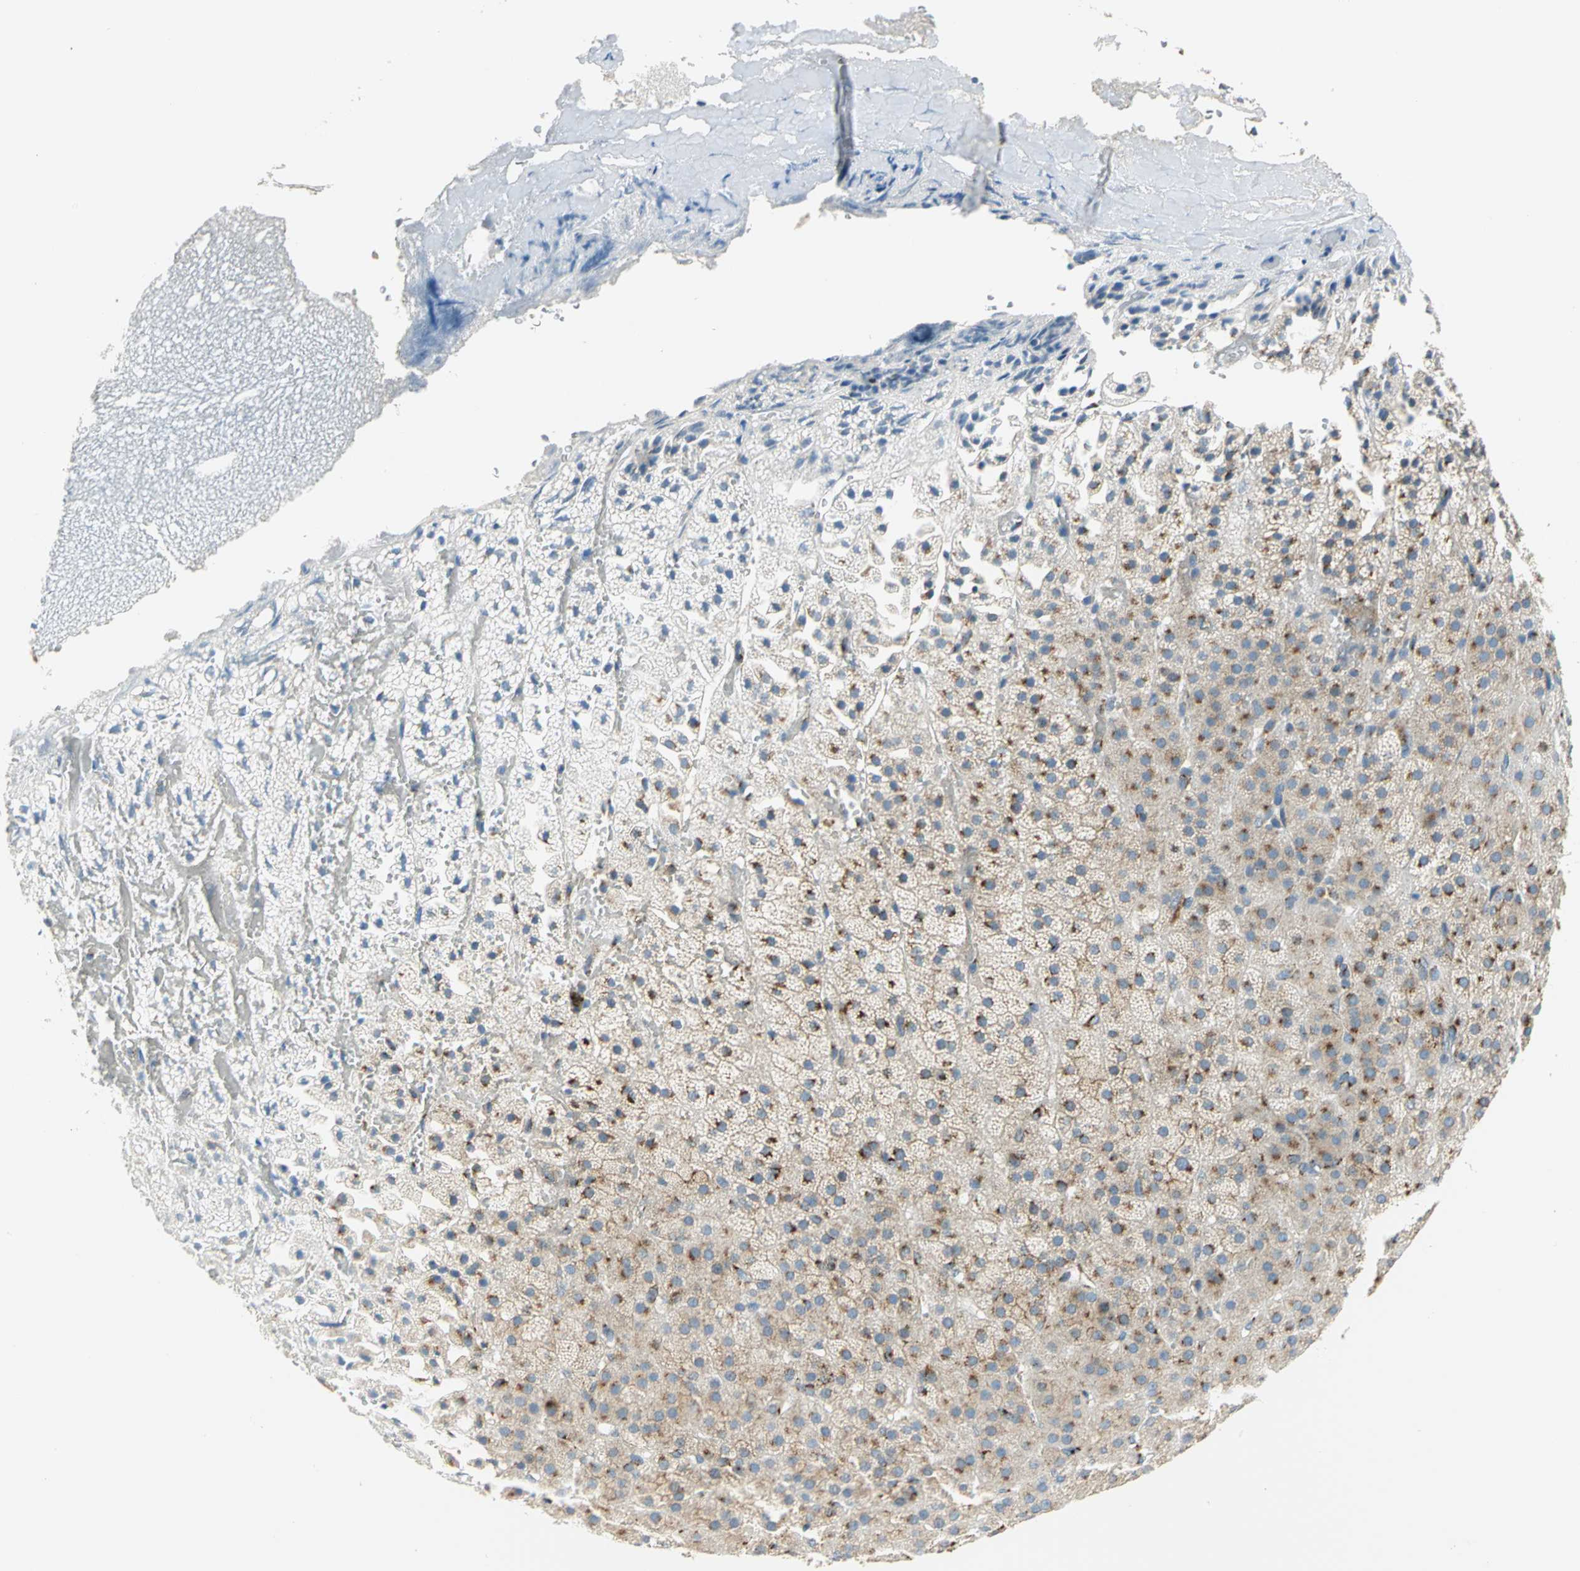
{"staining": {"intensity": "strong", "quantity": ">75%", "location": "cytoplasmic/membranous"}, "tissue": "adrenal gland", "cell_type": "Glandular cells", "image_type": "normal", "snomed": [{"axis": "morphology", "description": "Normal tissue, NOS"}, {"axis": "topography", "description": "Adrenal gland"}], "caption": "This is a micrograph of IHC staining of benign adrenal gland, which shows strong positivity in the cytoplasmic/membranous of glandular cells.", "gene": "GPR3", "patient": {"sex": "male", "age": 35}}